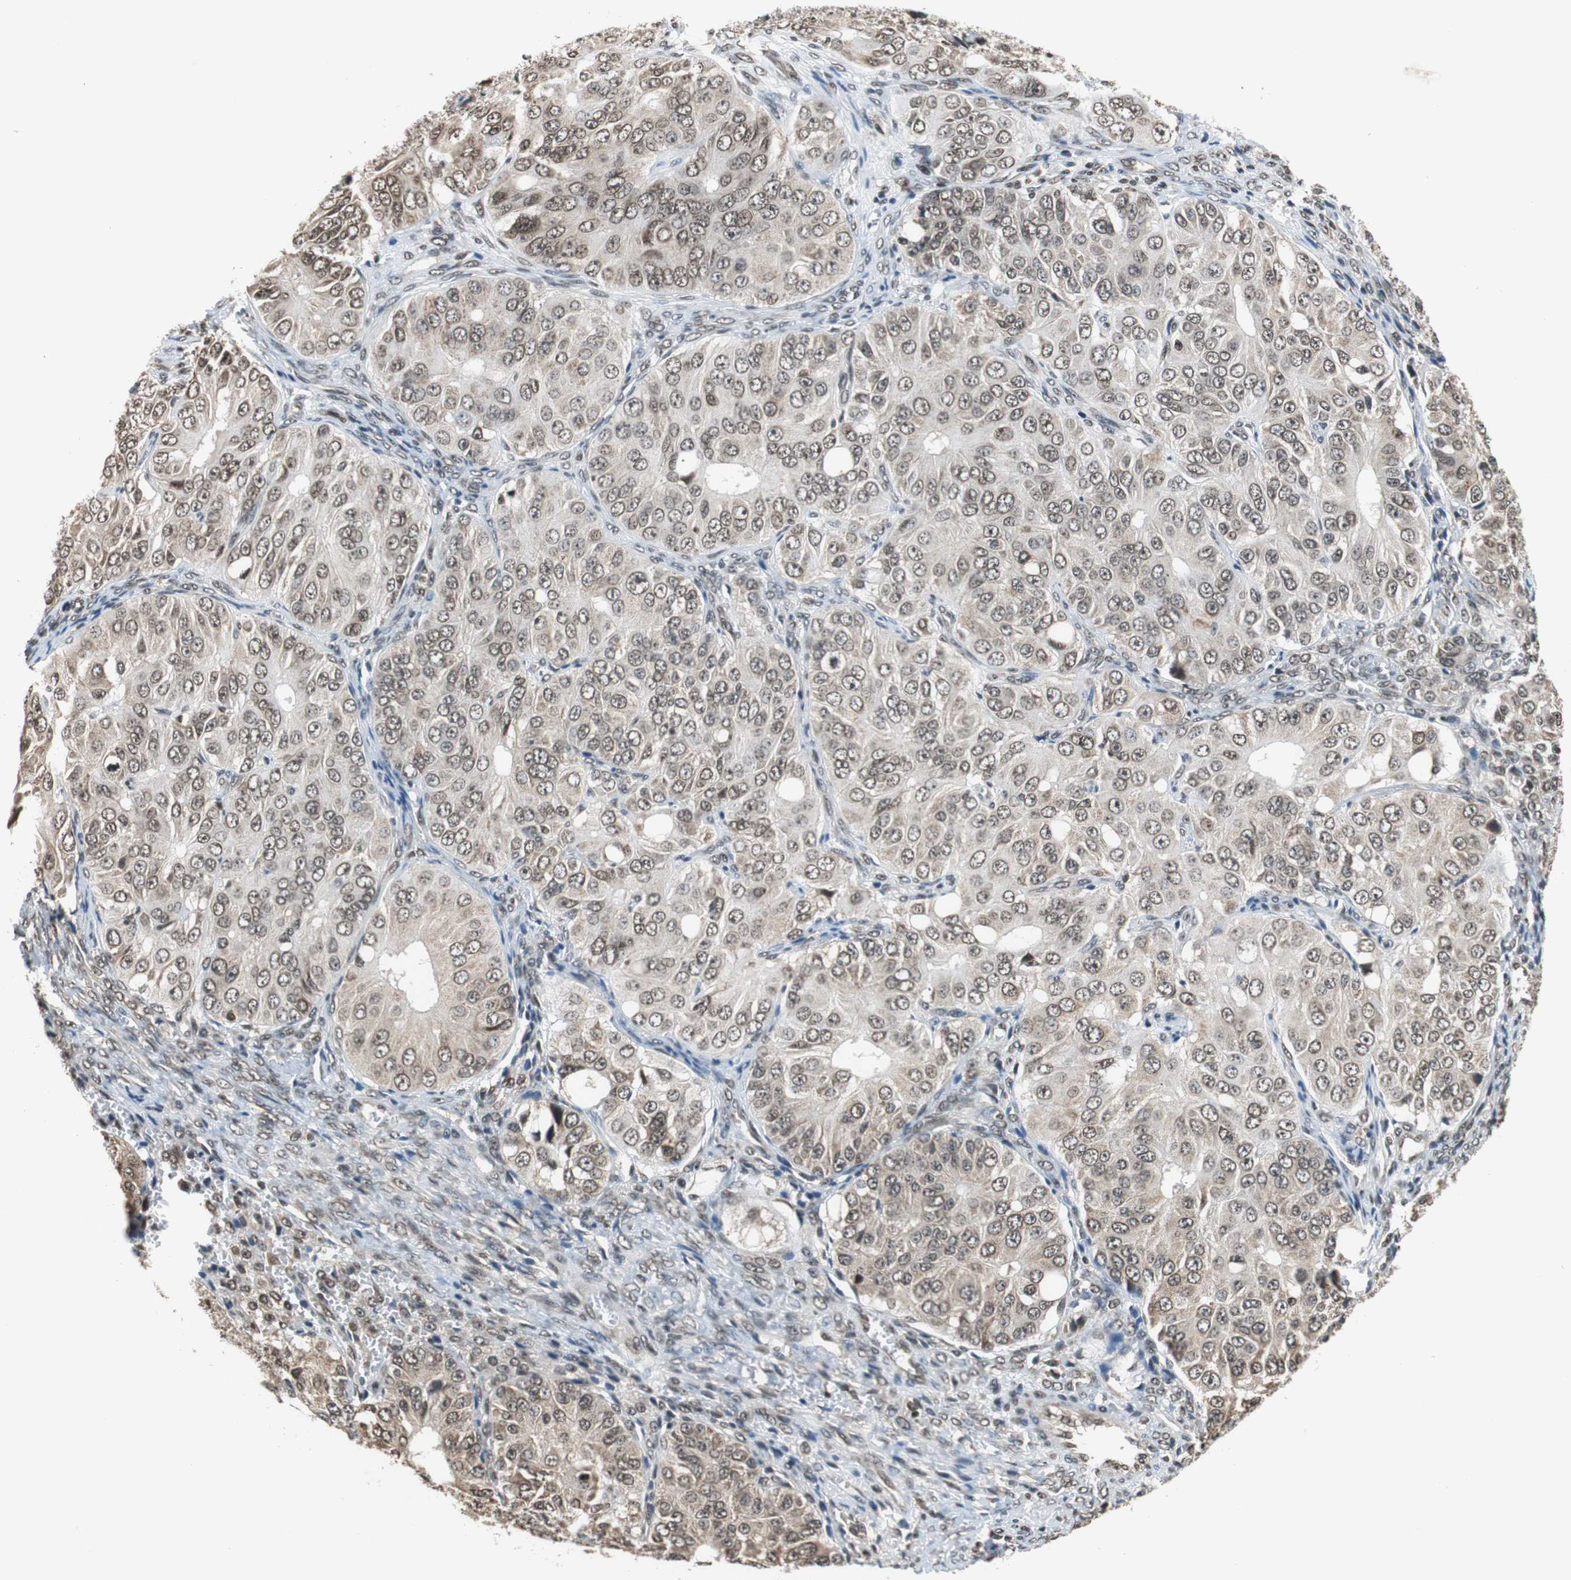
{"staining": {"intensity": "weak", "quantity": ">75%", "location": "cytoplasmic/membranous,nuclear"}, "tissue": "ovarian cancer", "cell_type": "Tumor cells", "image_type": "cancer", "snomed": [{"axis": "morphology", "description": "Carcinoma, endometroid"}, {"axis": "topography", "description": "Ovary"}], "caption": "This photomicrograph displays immunohistochemistry staining of human ovarian cancer (endometroid carcinoma), with low weak cytoplasmic/membranous and nuclear expression in approximately >75% of tumor cells.", "gene": "REST", "patient": {"sex": "female", "age": 51}}